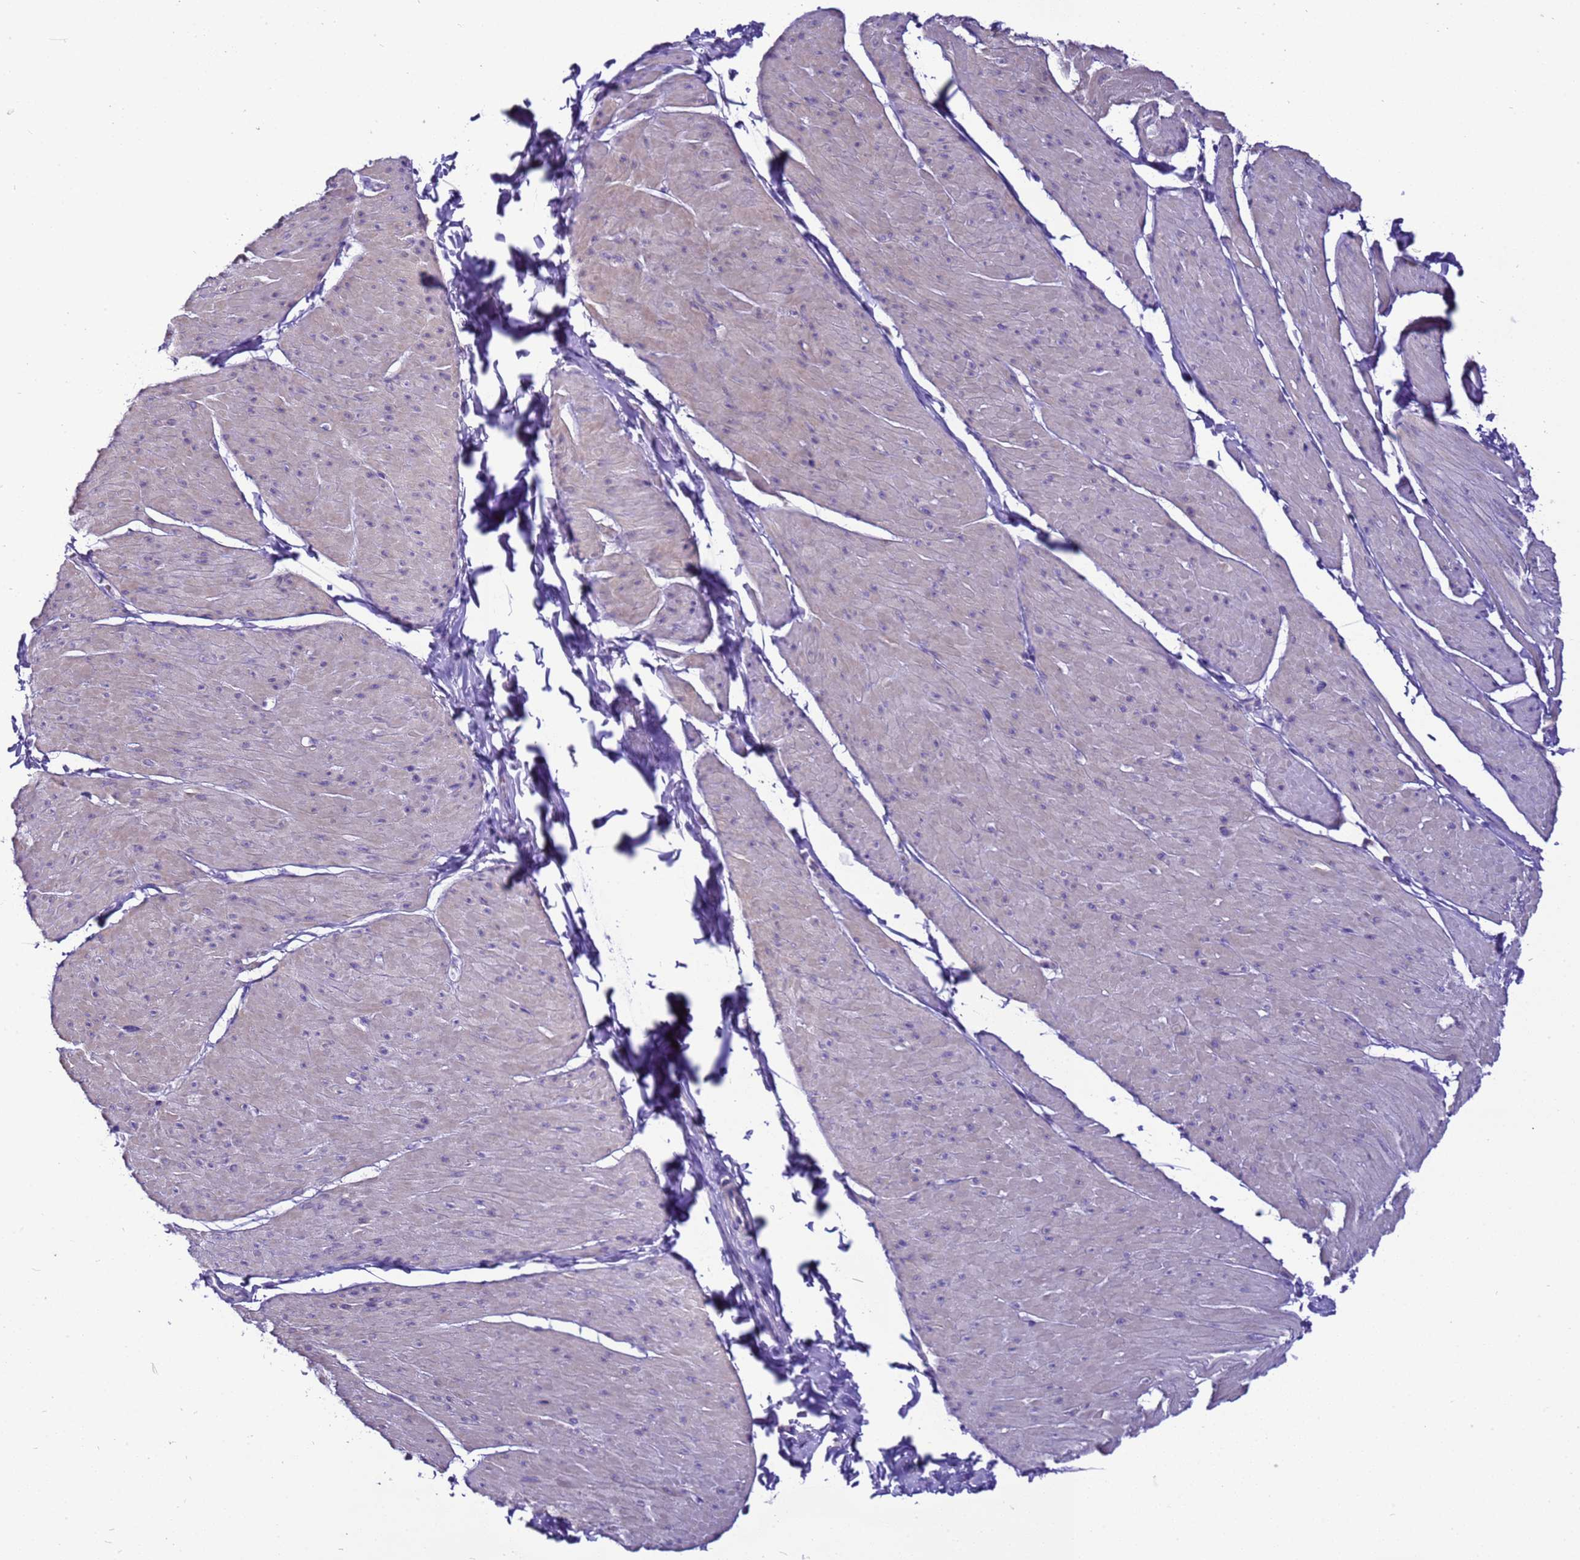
{"staining": {"intensity": "weak", "quantity": "25%-75%", "location": "cytoplasmic/membranous"}, "tissue": "smooth muscle", "cell_type": "Smooth muscle cells", "image_type": "normal", "snomed": [{"axis": "morphology", "description": "Urothelial carcinoma, High grade"}, {"axis": "topography", "description": "Urinary bladder"}], "caption": "Immunohistochemistry image of benign smooth muscle stained for a protein (brown), which exhibits low levels of weak cytoplasmic/membranous staining in about 25%-75% of smooth muscle cells.", "gene": "PIEZO2", "patient": {"sex": "male", "age": 46}}